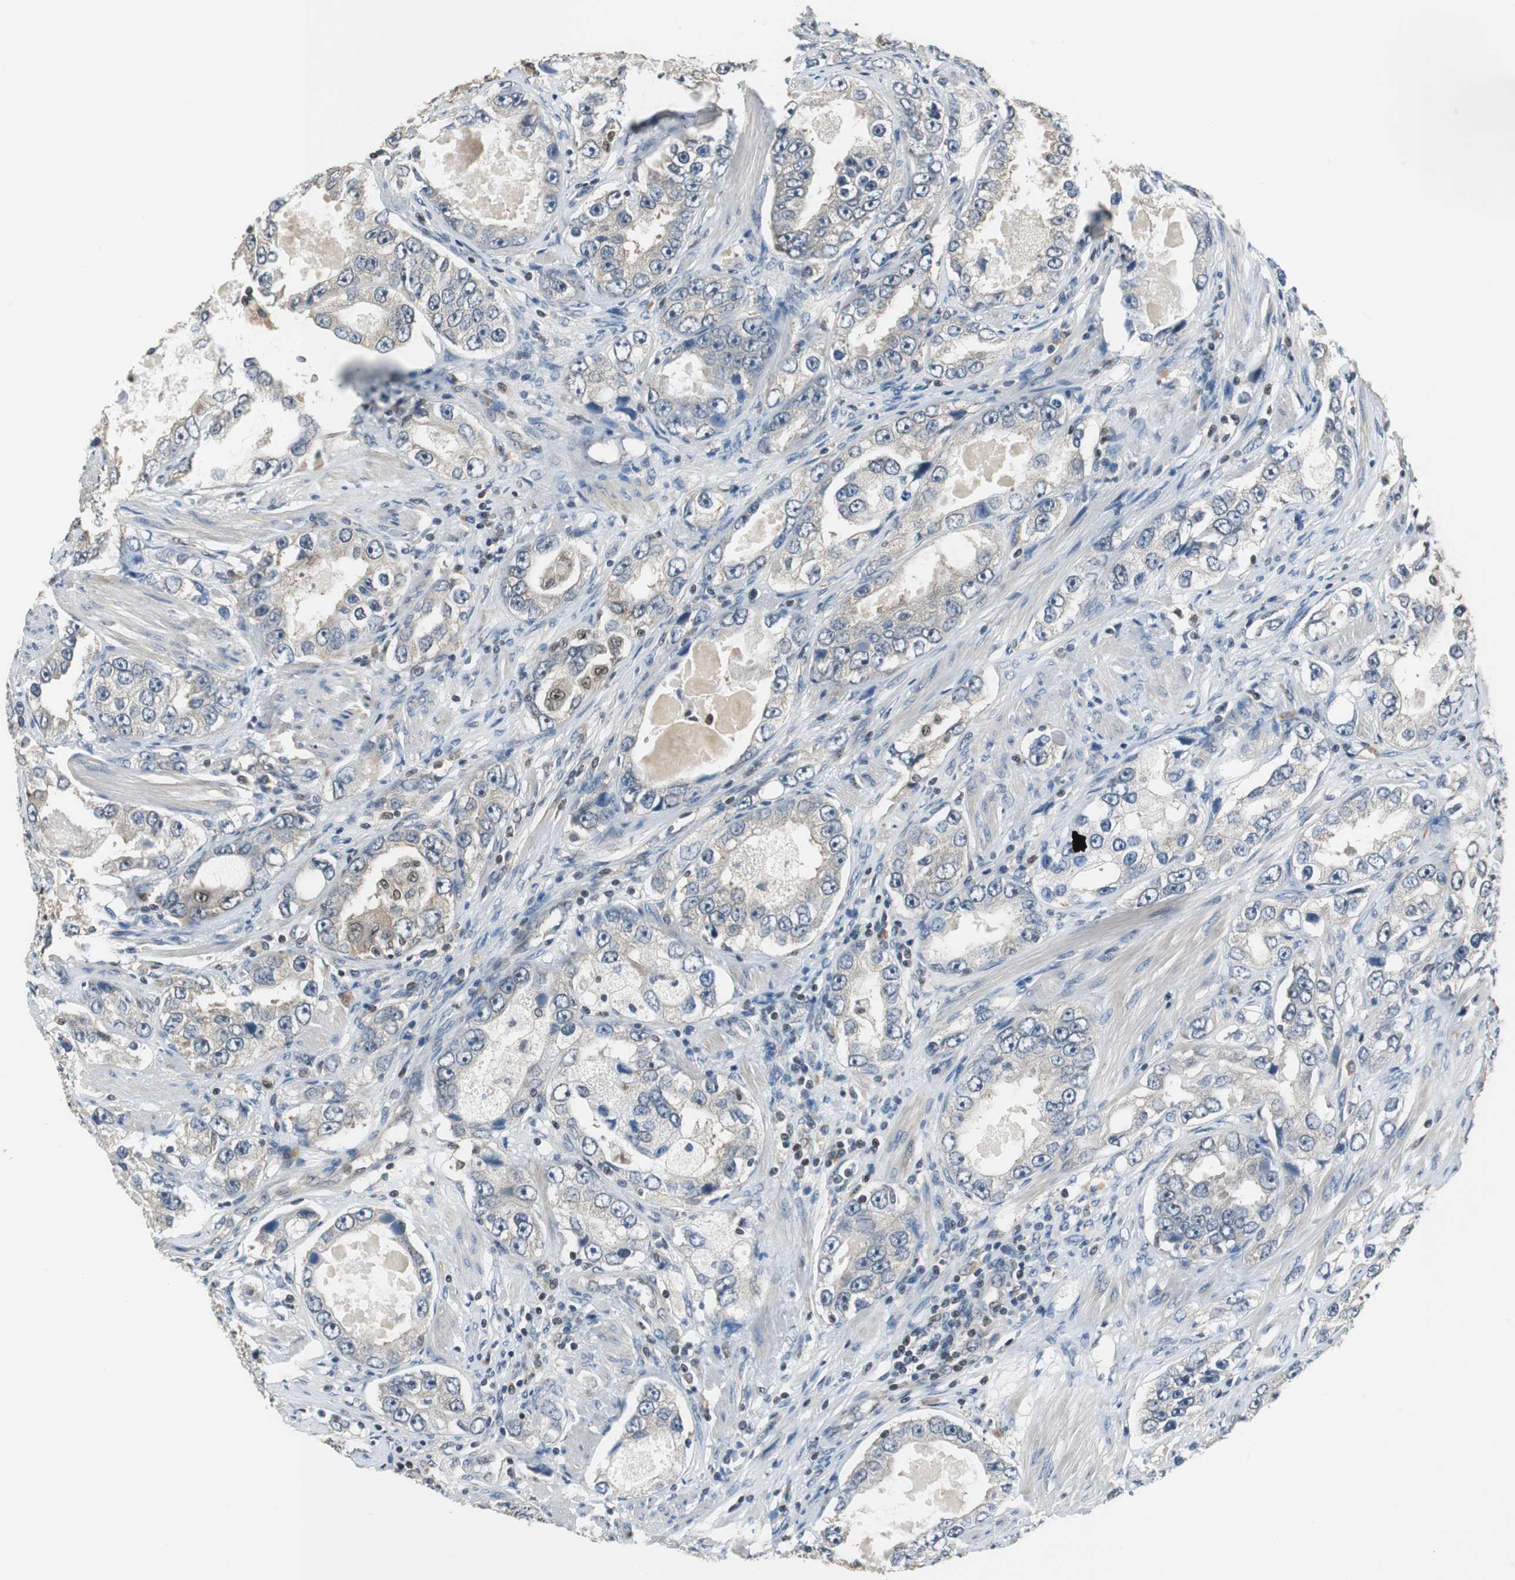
{"staining": {"intensity": "negative", "quantity": "none", "location": "none"}, "tissue": "prostate cancer", "cell_type": "Tumor cells", "image_type": "cancer", "snomed": [{"axis": "morphology", "description": "Adenocarcinoma, High grade"}, {"axis": "topography", "description": "Prostate"}], "caption": "High magnification brightfield microscopy of adenocarcinoma (high-grade) (prostate) stained with DAB (3,3'-diaminobenzidine) (brown) and counterstained with hematoxylin (blue): tumor cells show no significant expression.", "gene": "MAFB", "patient": {"sex": "male", "age": 63}}